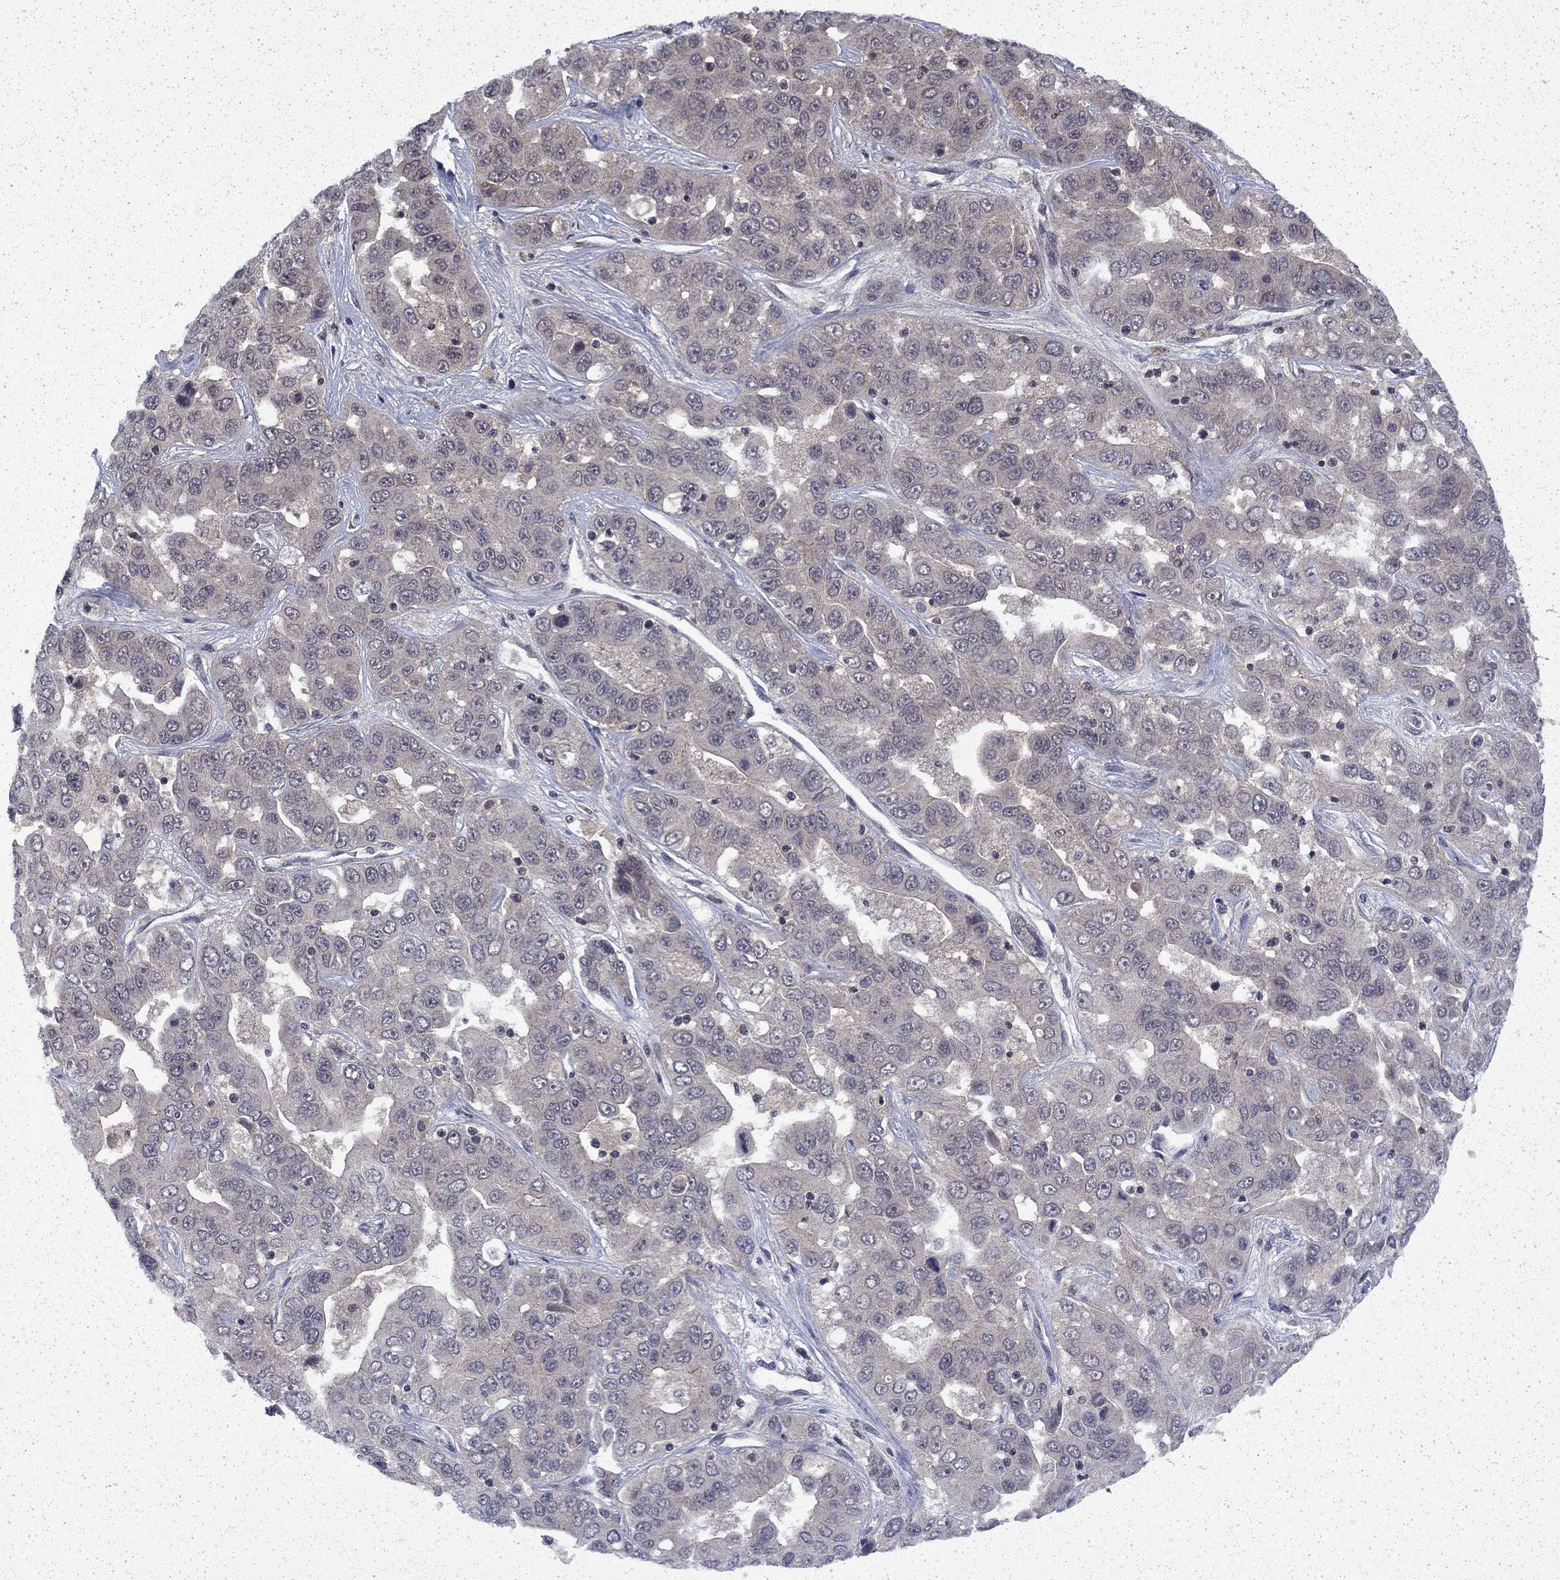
{"staining": {"intensity": "negative", "quantity": "none", "location": "none"}, "tissue": "liver cancer", "cell_type": "Tumor cells", "image_type": "cancer", "snomed": [{"axis": "morphology", "description": "Cholangiocarcinoma"}, {"axis": "topography", "description": "Liver"}], "caption": "There is no significant expression in tumor cells of liver cholangiocarcinoma. (DAB immunohistochemistry (IHC) with hematoxylin counter stain).", "gene": "CHAT", "patient": {"sex": "female", "age": 52}}